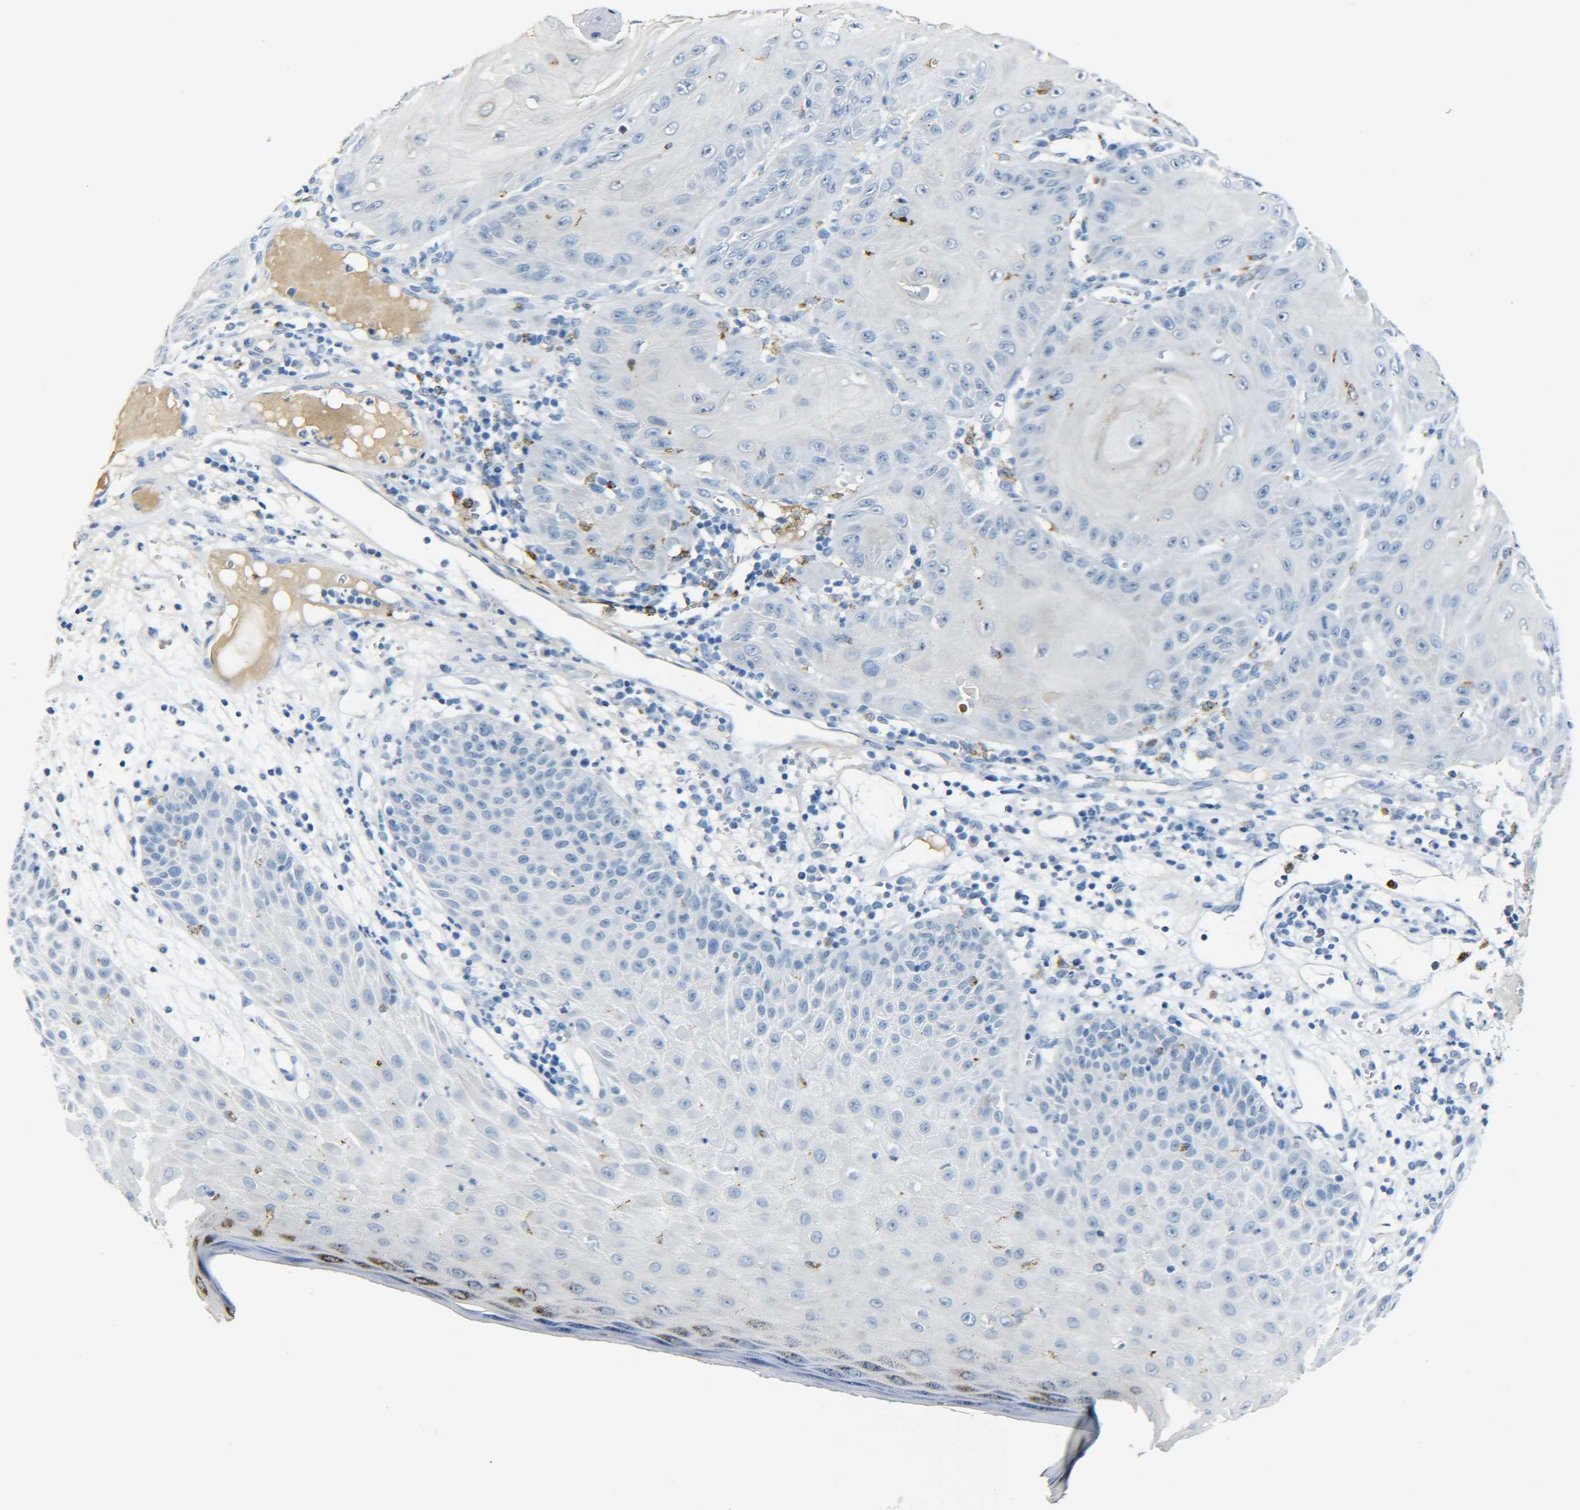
{"staining": {"intensity": "negative", "quantity": "none", "location": "none"}, "tissue": "skin cancer", "cell_type": "Tumor cells", "image_type": "cancer", "snomed": [{"axis": "morphology", "description": "Squamous cell carcinoma, NOS"}, {"axis": "topography", "description": "Skin"}], "caption": "Protein analysis of squamous cell carcinoma (skin) demonstrates no significant positivity in tumor cells.", "gene": "C15orf48", "patient": {"sex": "female", "age": 78}}